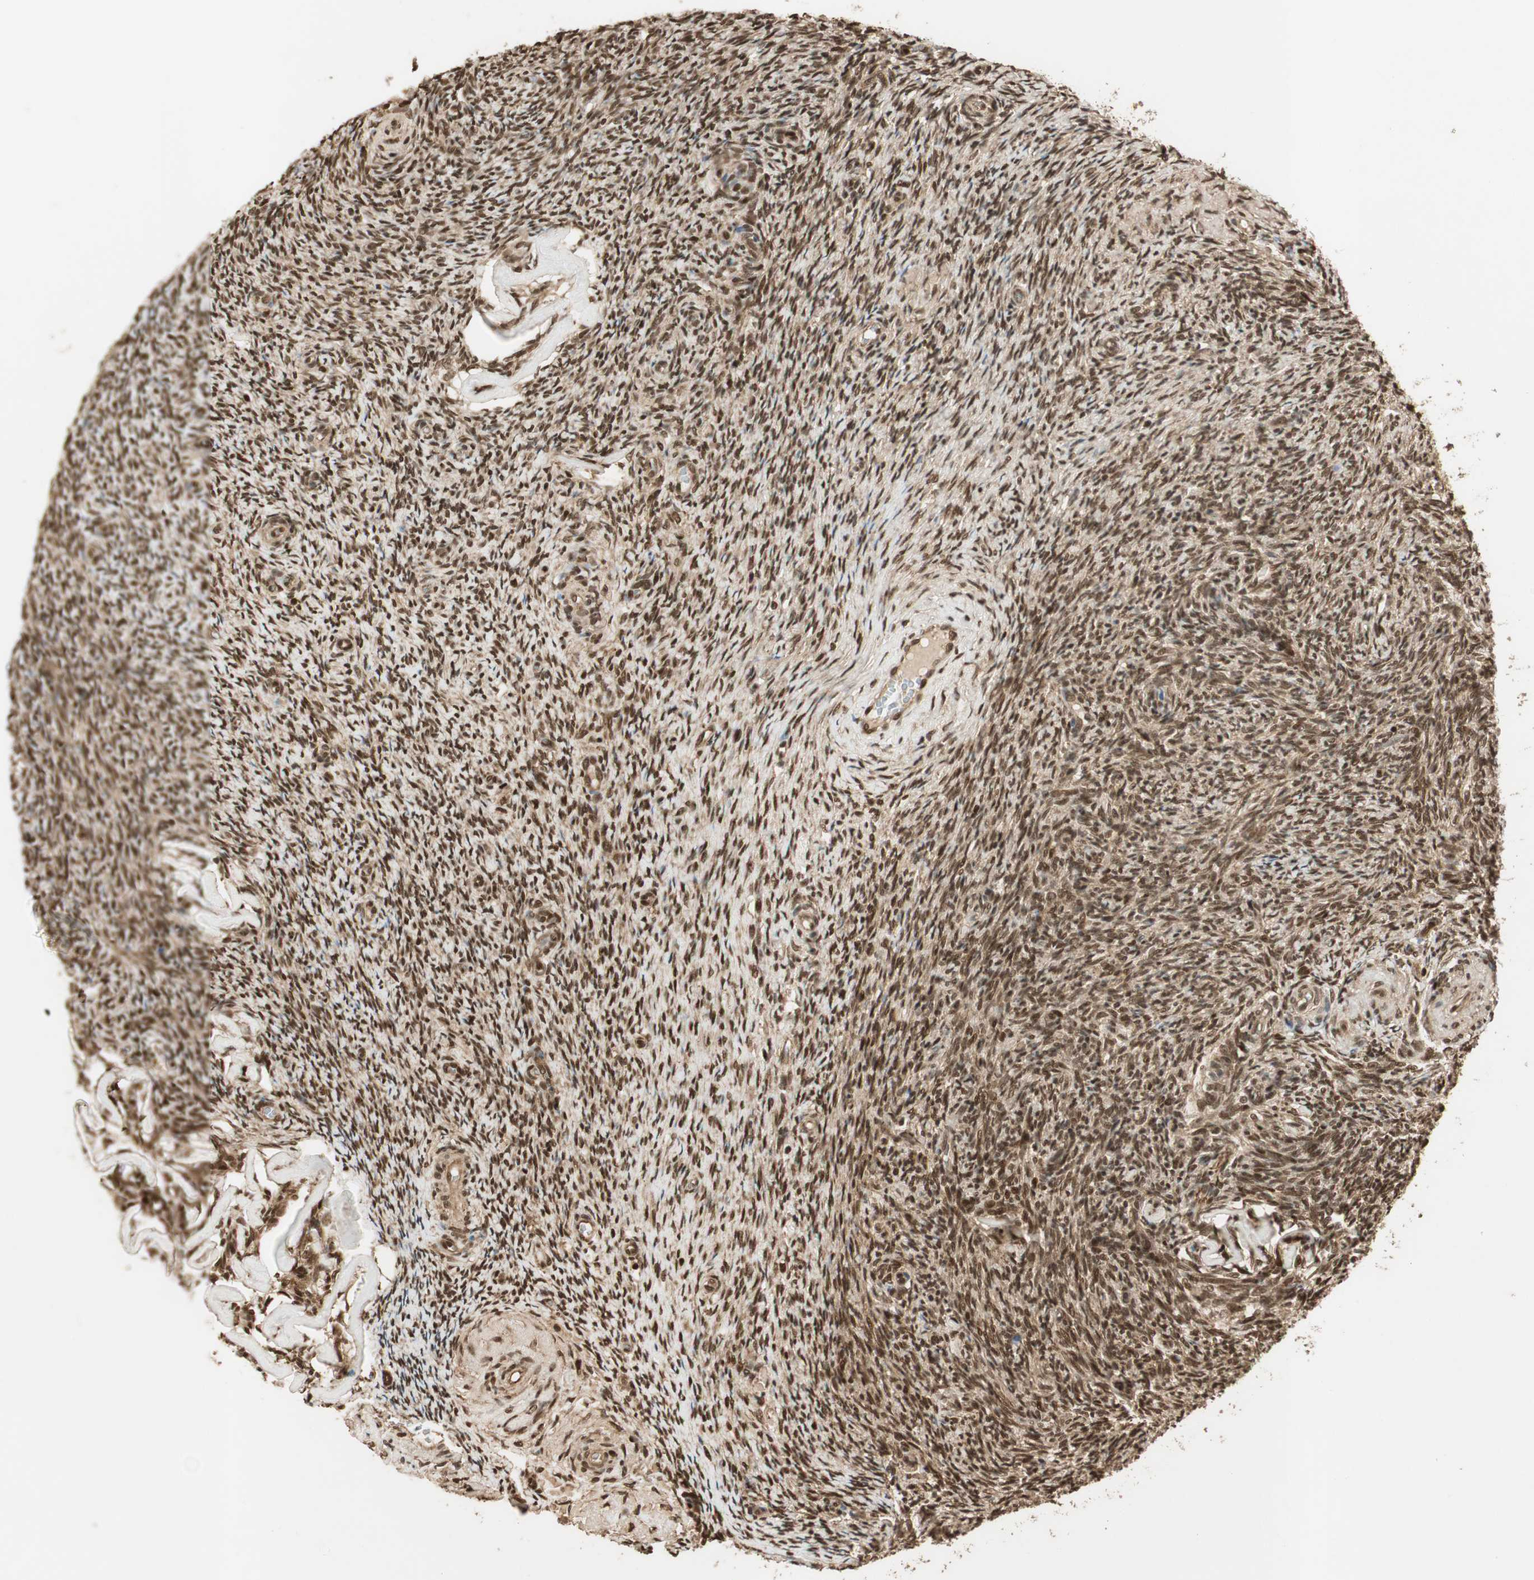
{"staining": {"intensity": "strong", "quantity": ">75%", "location": "cytoplasmic/membranous,nuclear"}, "tissue": "ovary", "cell_type": "Ovarian stroma cells", "image_type": "normal", "snomed": [{"axis": "morphology", "description": "Normal tissue, NOS"}, {"axis": "topography", "description": "Ovary"}], "caption": "An immunohistochemistry photomicrograph of benign tissue is shown. Protein staining in brown labels strong cytoplasmic/membranous,nuclear positivity in ovary within ovarian stroma cells.", "gene": "RPA3", "patient": {"sex": "female", "age": 60}}